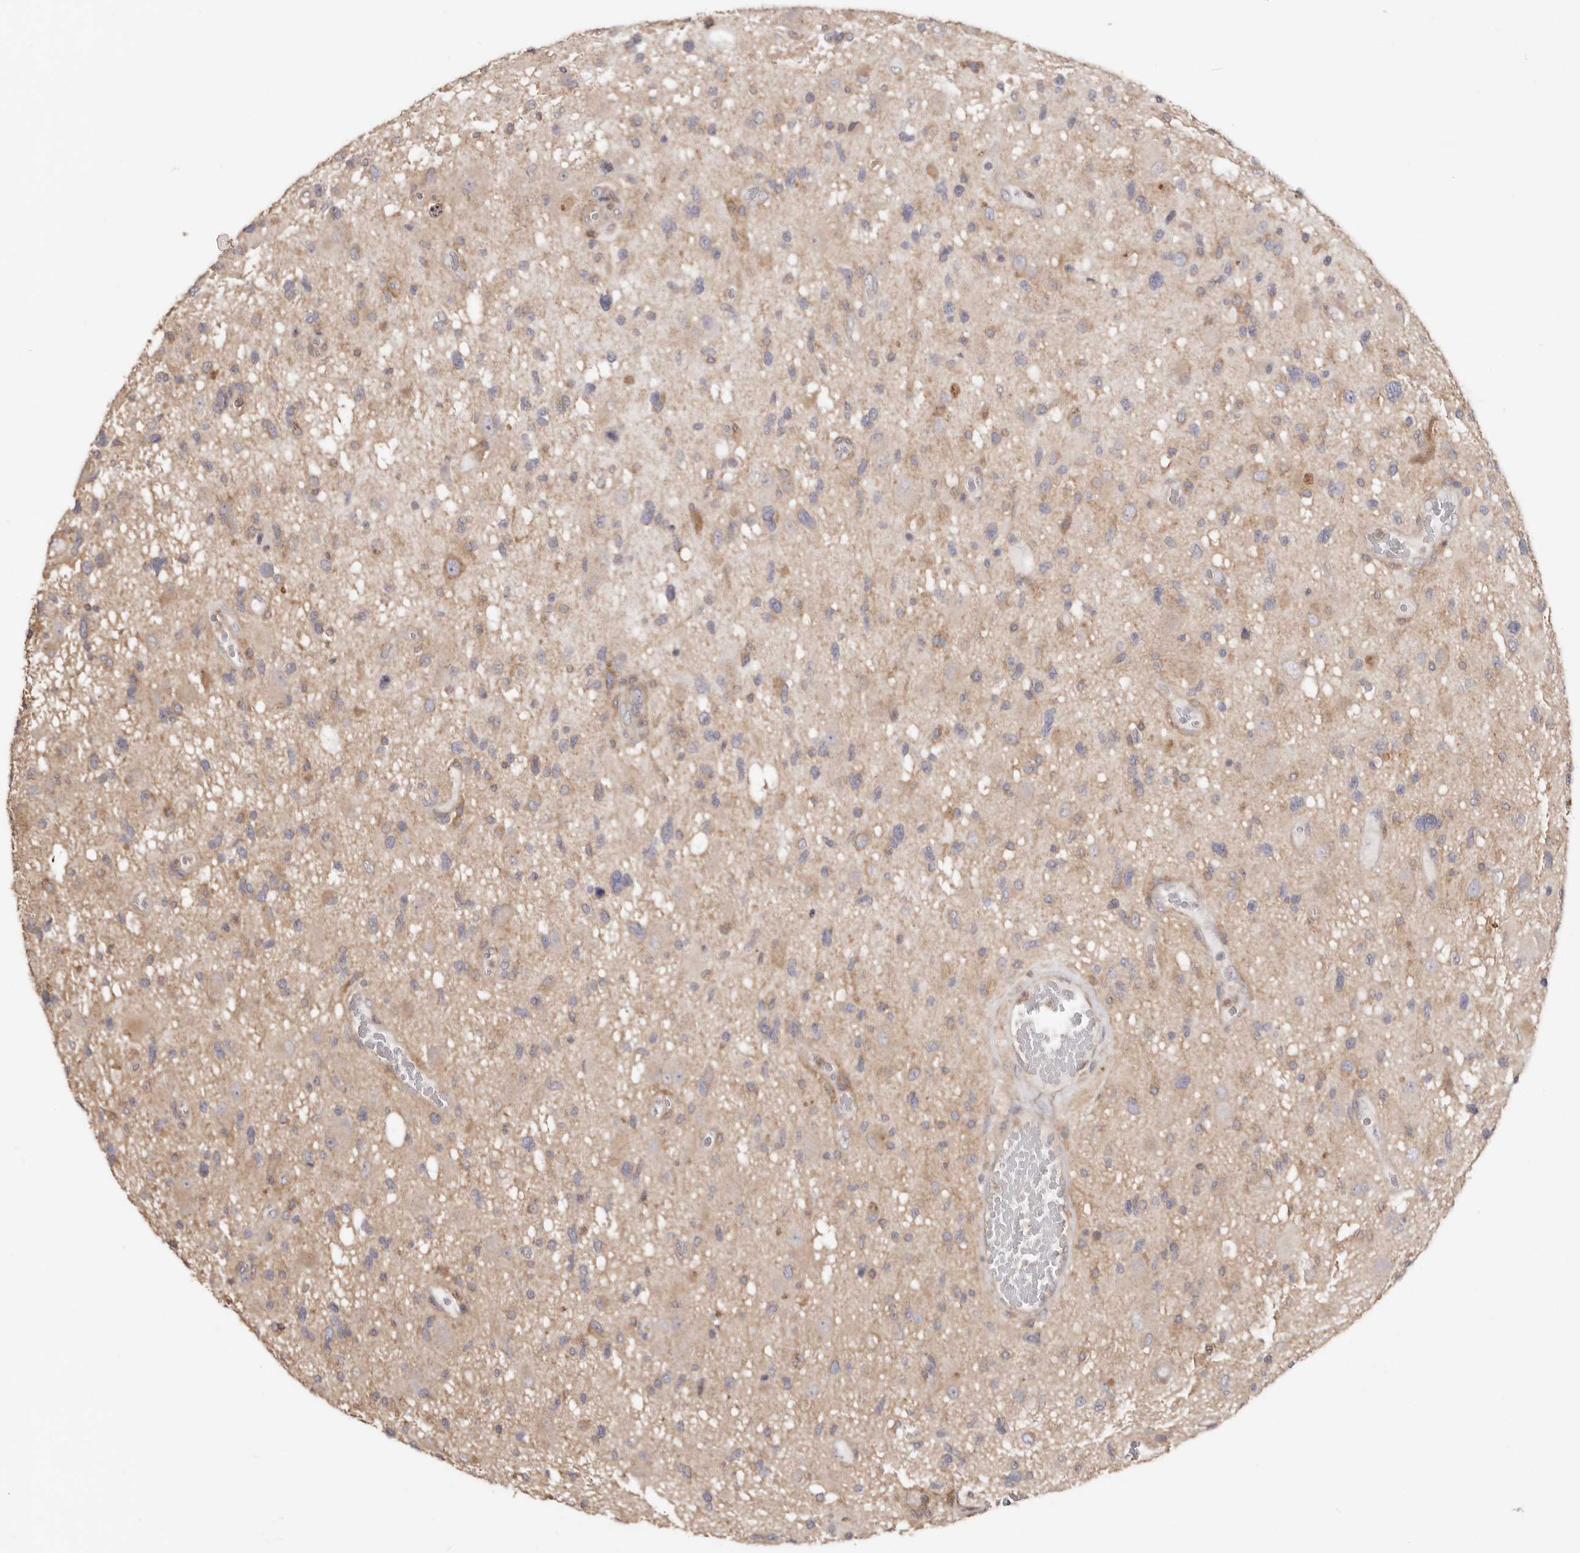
{"staining": {"intensity": "weak", "quantity": "25%-75%", "location": "cytoplasmic/membranous"}, "tissue": "glioma", "cell_type": "Tumor cells", "image_type": "cancer", "snomed": [{"axis": "morphology", "description": "Glioma, malignant, High grade"}, {"axis": "topography", "description": "Brain"}], "caption": "Protein expression analysis of human malignant high-grade glioma reveals weak cytoplasmic/membranous expression in about 25%-75% of tumor cells. (IHC, brightfield microscopy, high magnification).", "gene": "LRRC25", "patient": {"sex": "male", "age": 33}}